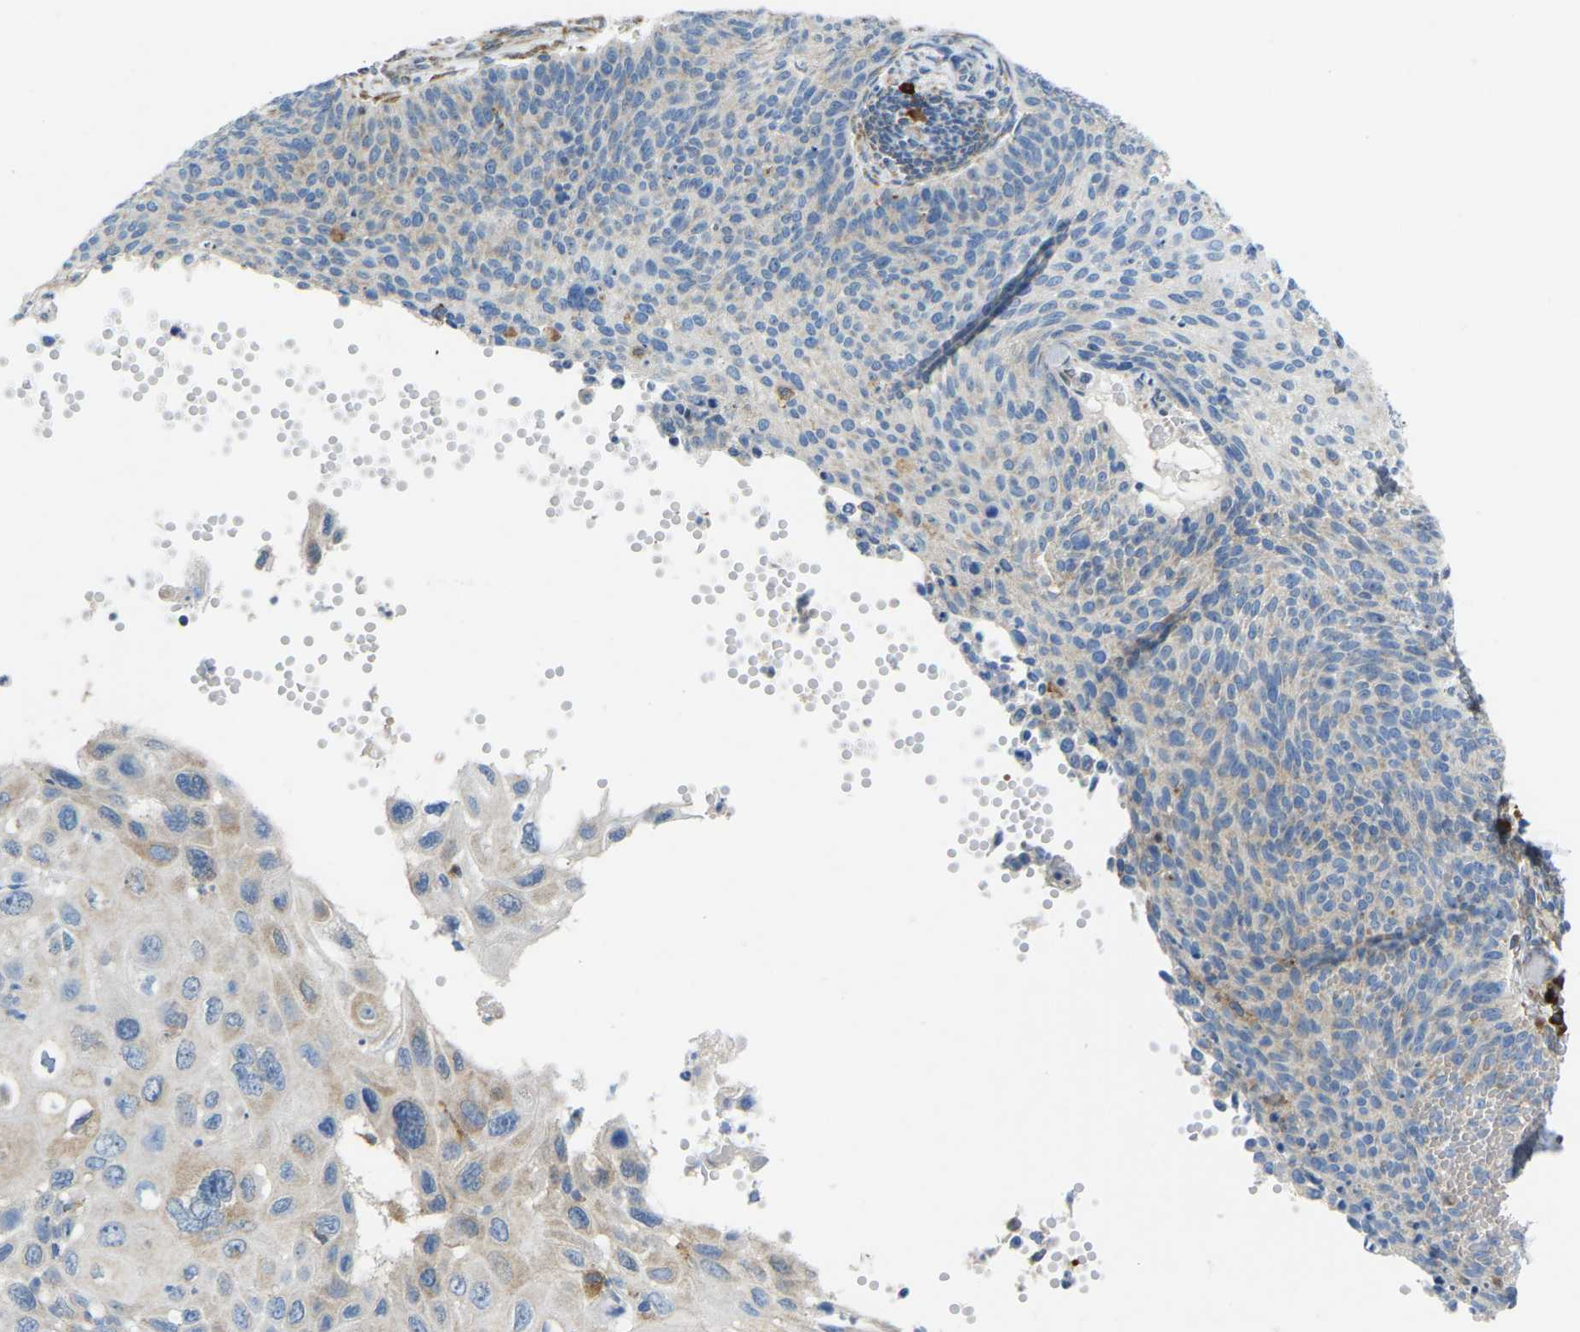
{"staining": {"intensity": "weak", "quantity": "25%-75%", "location": "cytoplasmic/membranous"}, "tissue": "cervical cancer", "cell_type": "Tumor cells", "image_type": "cancer", "snomed": [{"axis": "morphology", "description": "Squamous cell carcinoma, NOS"}, {"axis": "topography", "description": "Cervix"}], "caption": "IHC micrograph of squamous cell carcinoma (cervical) stained for a protein (brown), which shows low levels of weak cytoplasmic/membranous staining in about 25%-75% of tumor cells.", "gene": "SND1", "patient": {"sex": "female", "age": 70}}